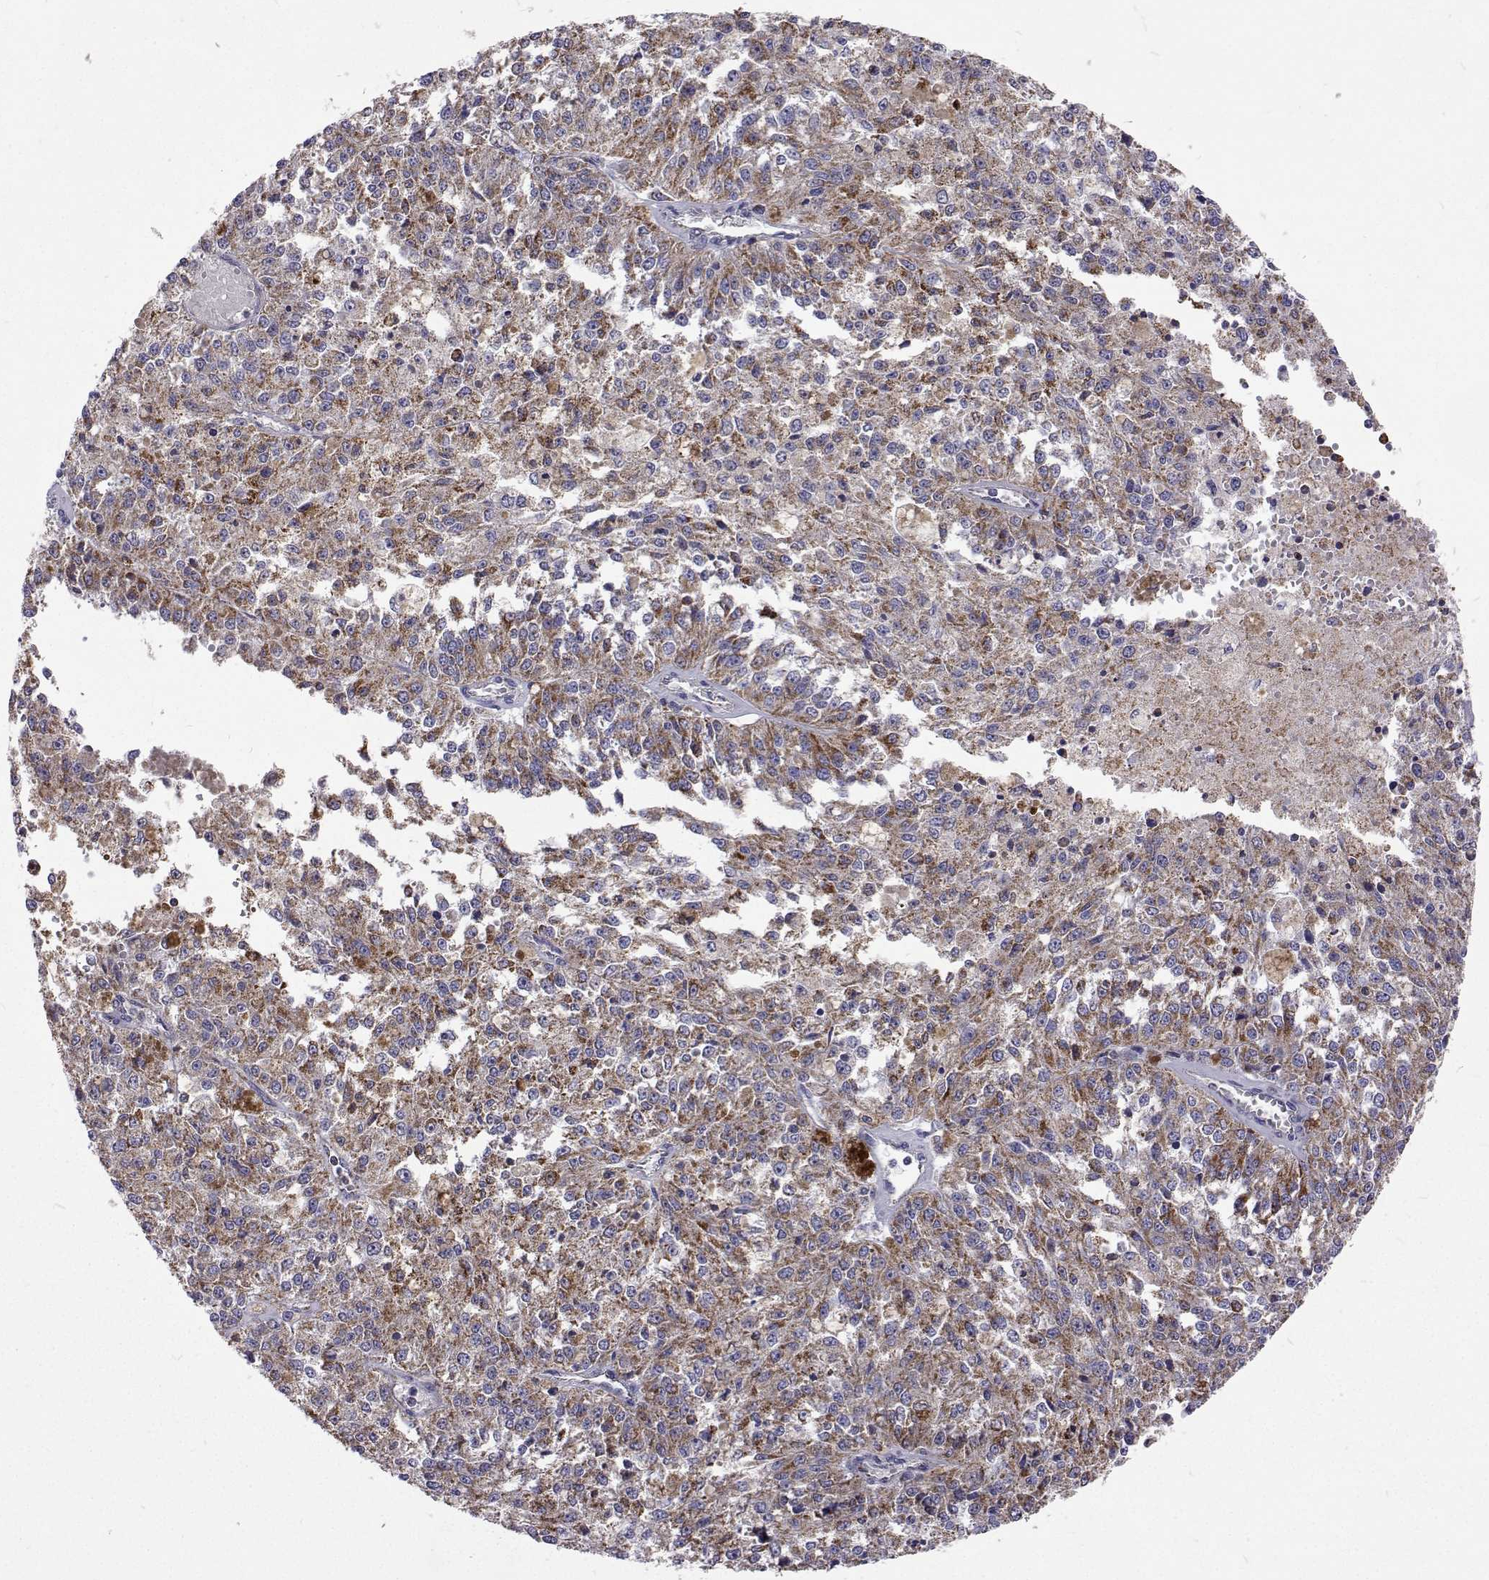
{"staining": {"intensity": "moderate", "quantity": "25%-75%", "location": "cytoplasmic/membranous"}, "tissue": "melanoma", "cell_type": "Tumor cells", "image_type": "cancer", "snomed": [{"axis": "morphology", "description": "Malignant melanoma, Metastatic site"}, {"axis": "topography", "description": "Lymph node"}], "caption": "Protein staining shows moderate cytoplasmic/membranous staining in approximately 25%-75% of tumor cells in melanoma. The staining was performed using DAB (3,3'-diaminobenzidine) to visualize the protein expression in brown, while the nuclei were stained in blue with hematoxylin (Magnification: 20x).", "gene": "MCCC2", "patient": {"sex": "female", "age": 64}}